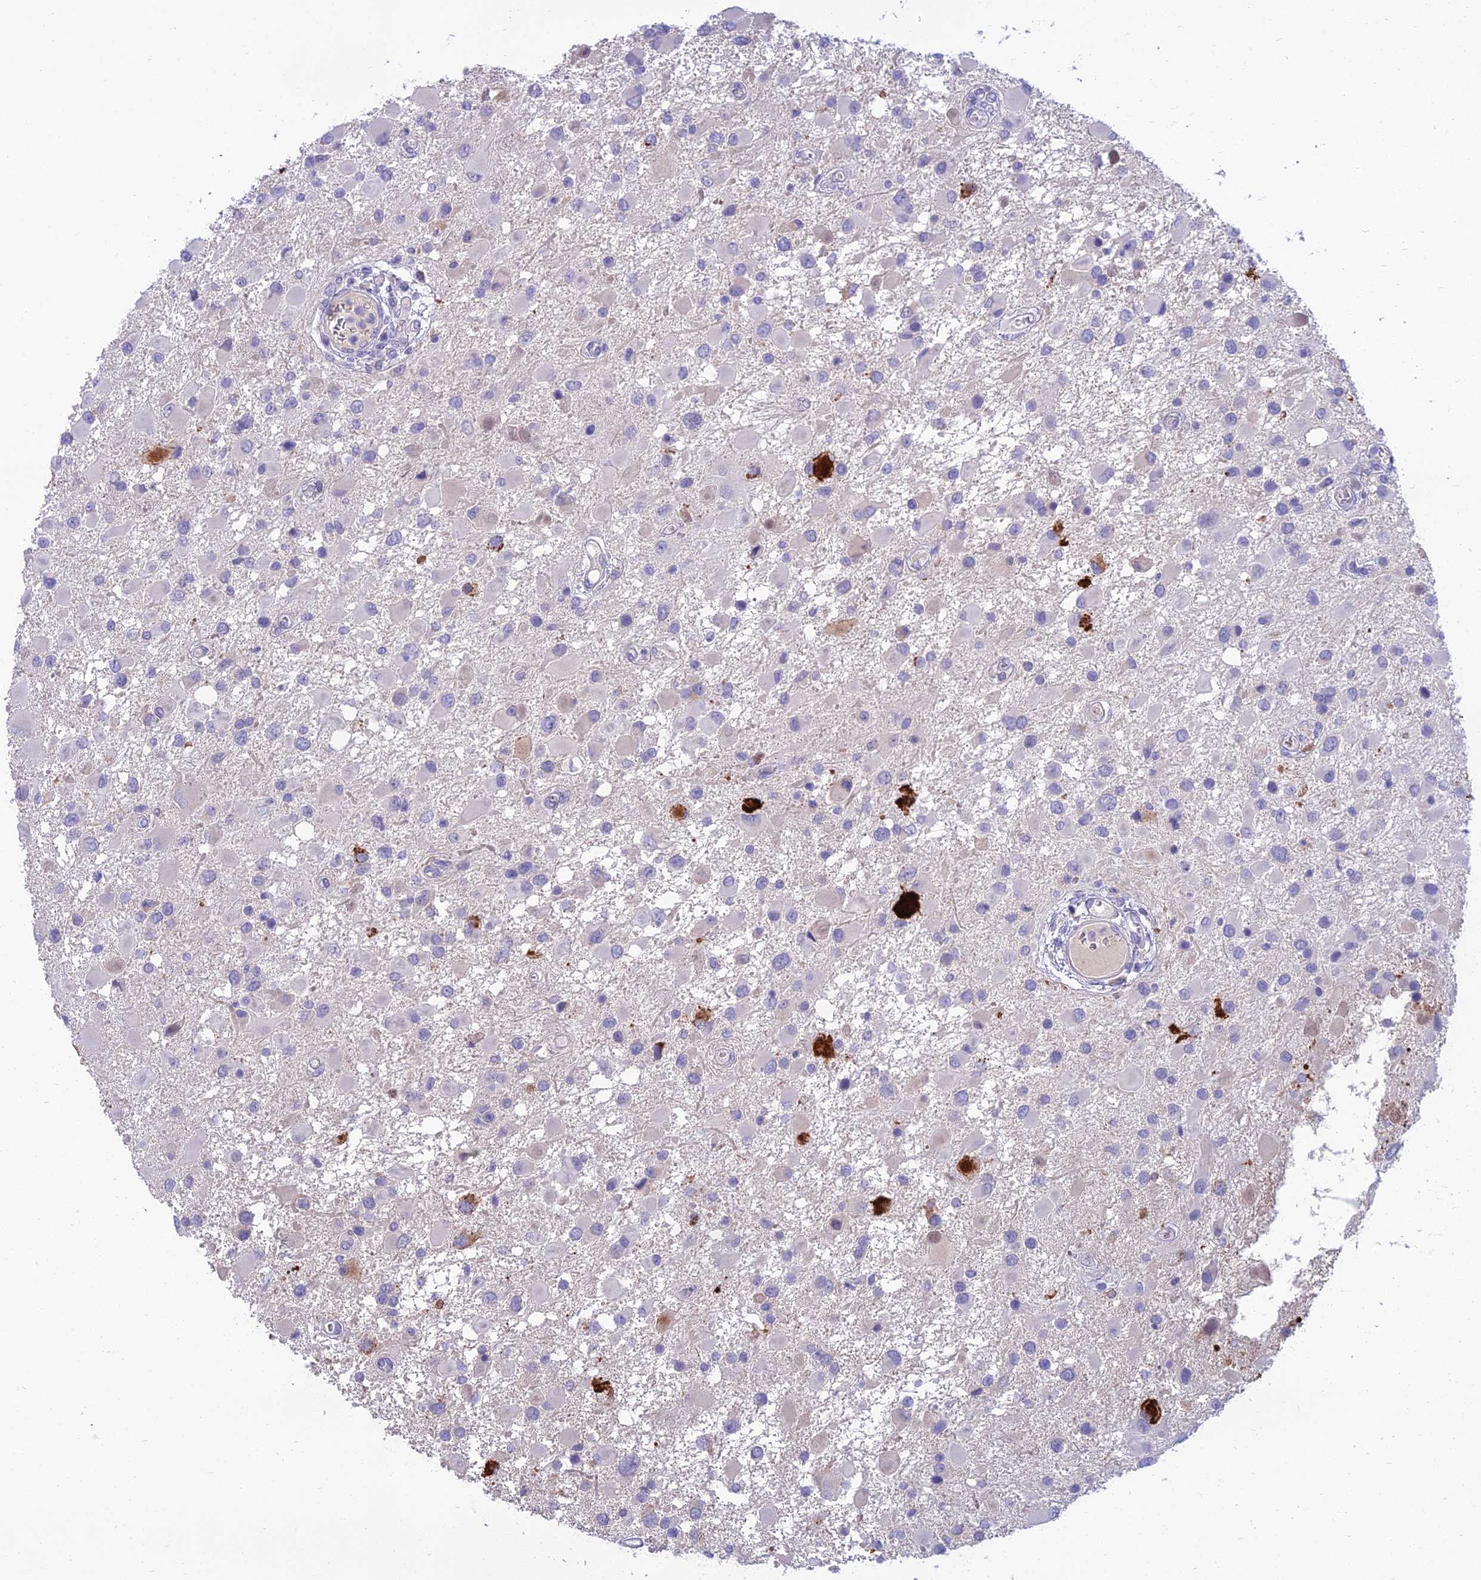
{"staining": {"intensity": "negative", "quantity": "none", "location": "none"}, "tissue": "glioma", "cell_type": "Tumor cells", "image_type": "cancer", "snomed": [{"axis": "morphology", "description": "Glioma, malignant, High grade"}, {"axis": "topography", "description": "Brain"}], "caption": "The image exhibits no staining of tumor cells in malignant high-grade glioma.", "gene": "SPTLC3", "patient": {"sex": "male", "age": 53}}